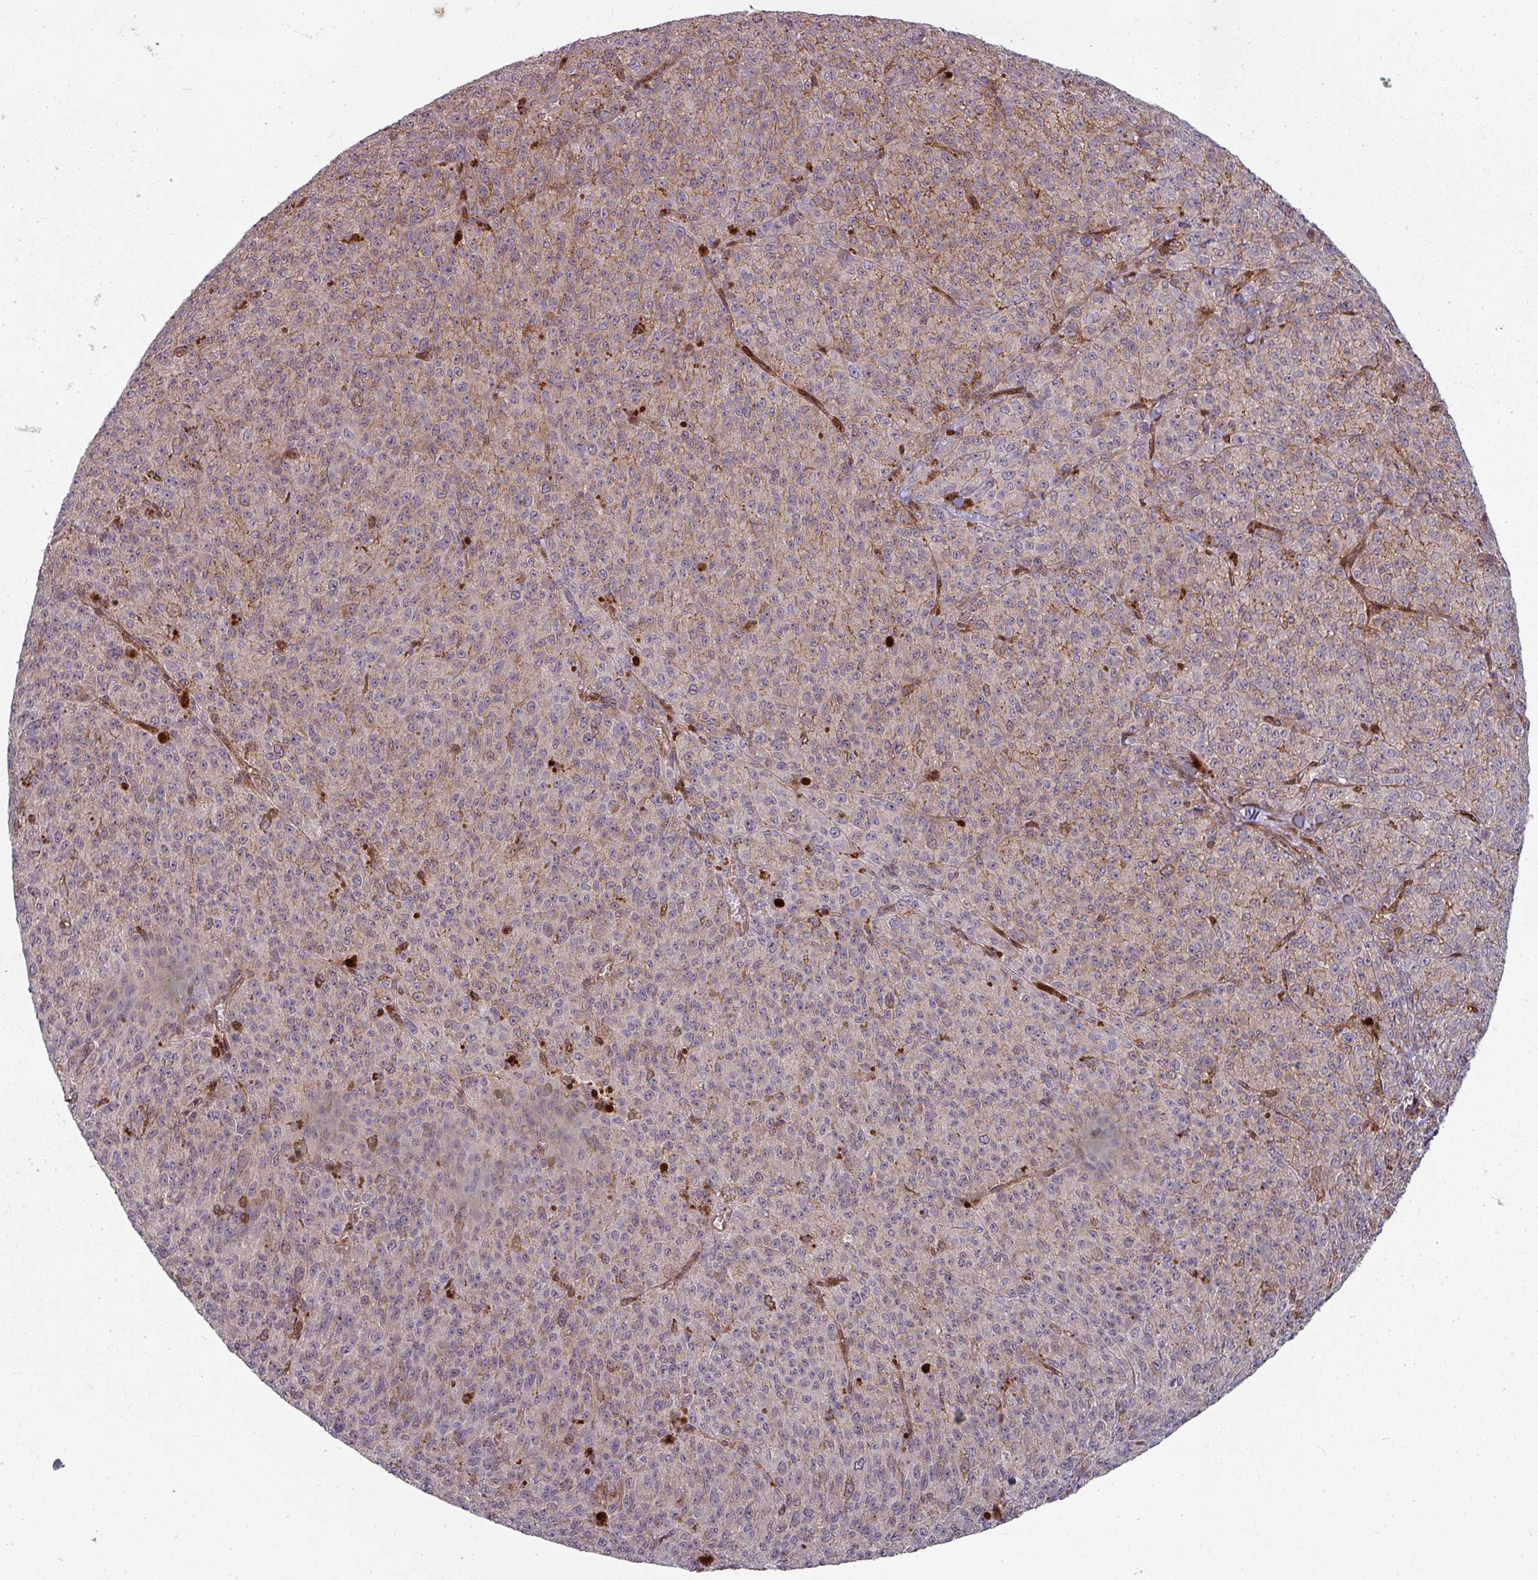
{"staining": {"intensity": "negative", "quantity": "none", "location": "none"}, "tissue": "melanoma", "cell_type": "Tumor cells", "image_type": "cancer", "snomed": [{"axis": "morphology", "description": "Malignant melanoma, NOS"}, {"axis": "topography", "description": "Skin"}], "caption": "Tumor cells show no significant staining in malignant melanoma. (DAB immunohistochemistry visualized using brightfield microscopy, high magnification).", "gene": "CLIC1", "patient": {"sex": "female", "age": 52}}